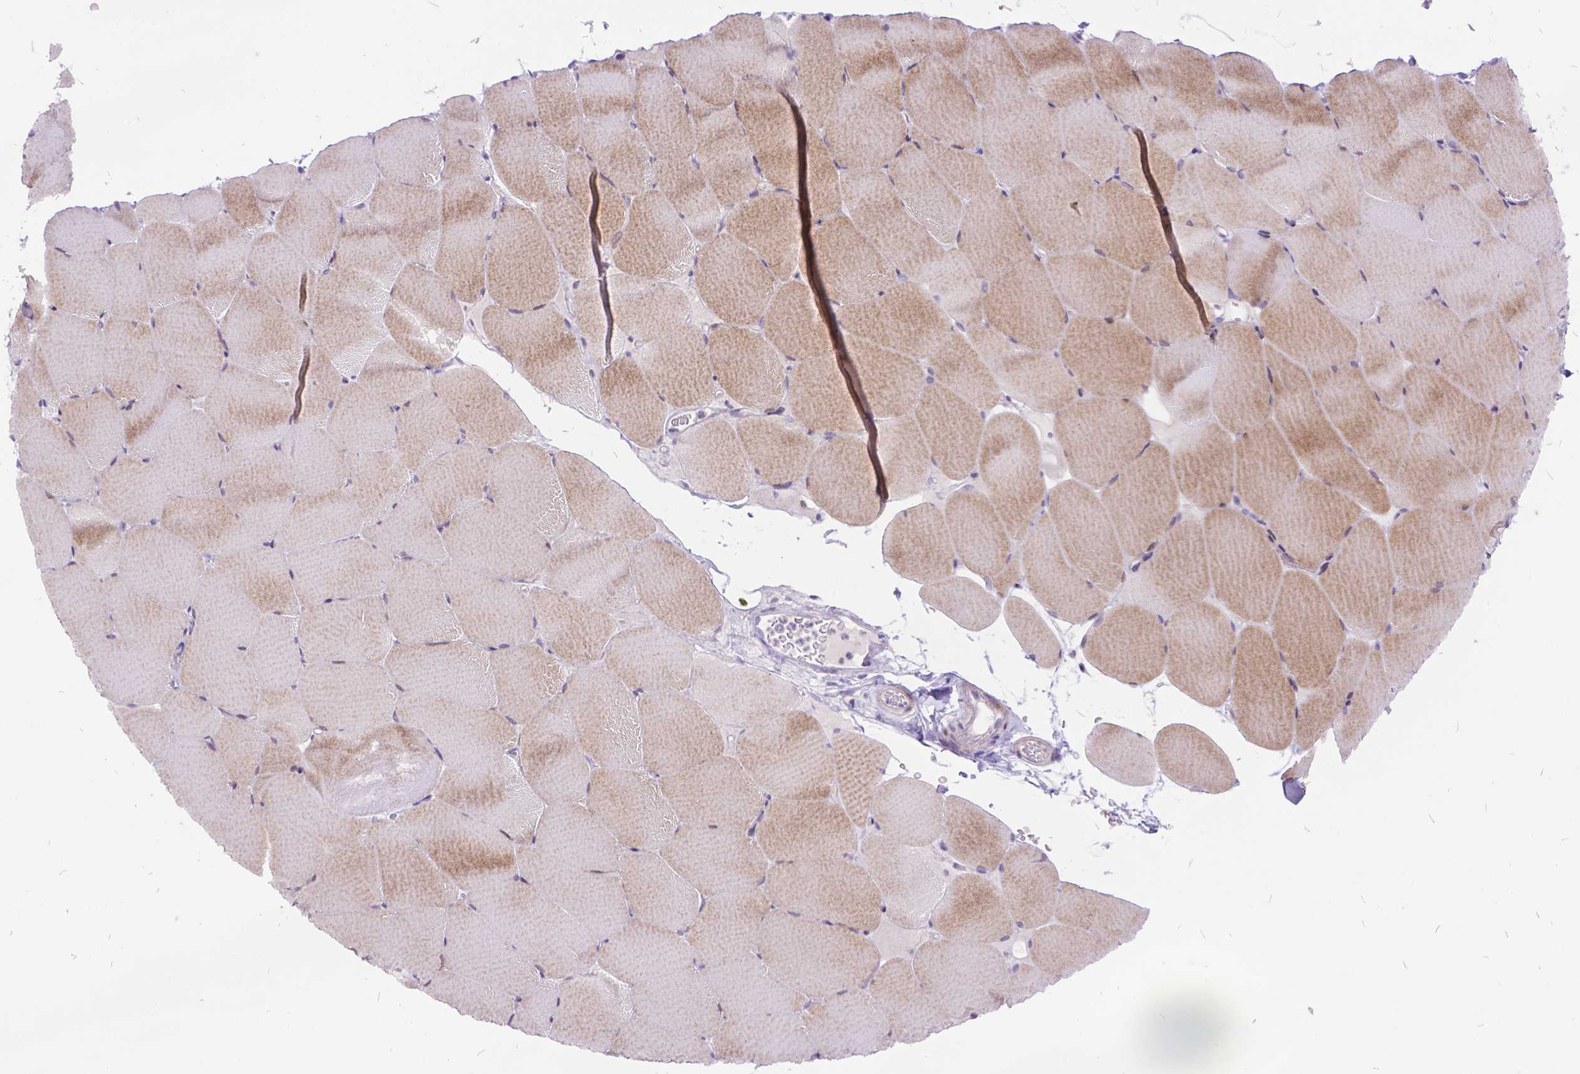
{"staining": {"intensity": "weak", "quantity": ">75%", "location": "cytoplasmic/membranous"}, "tissue": "skeletal muscle", "cell_type": "Myocytes", "image_type": "normal", "snomed": [{"axis": "morphology", "description": "Normal tissue, NOS"}, {"axis": "topography", "description": "Skeletal muscle"}], "caption": "The micrograph reveals a brown stain indicating the presence of a protein in the cytoplasmic/membranous of myocytes in skeletal muscle.", "gene": "ITGB6", "patient": {"sex": "female", "age": 37}}